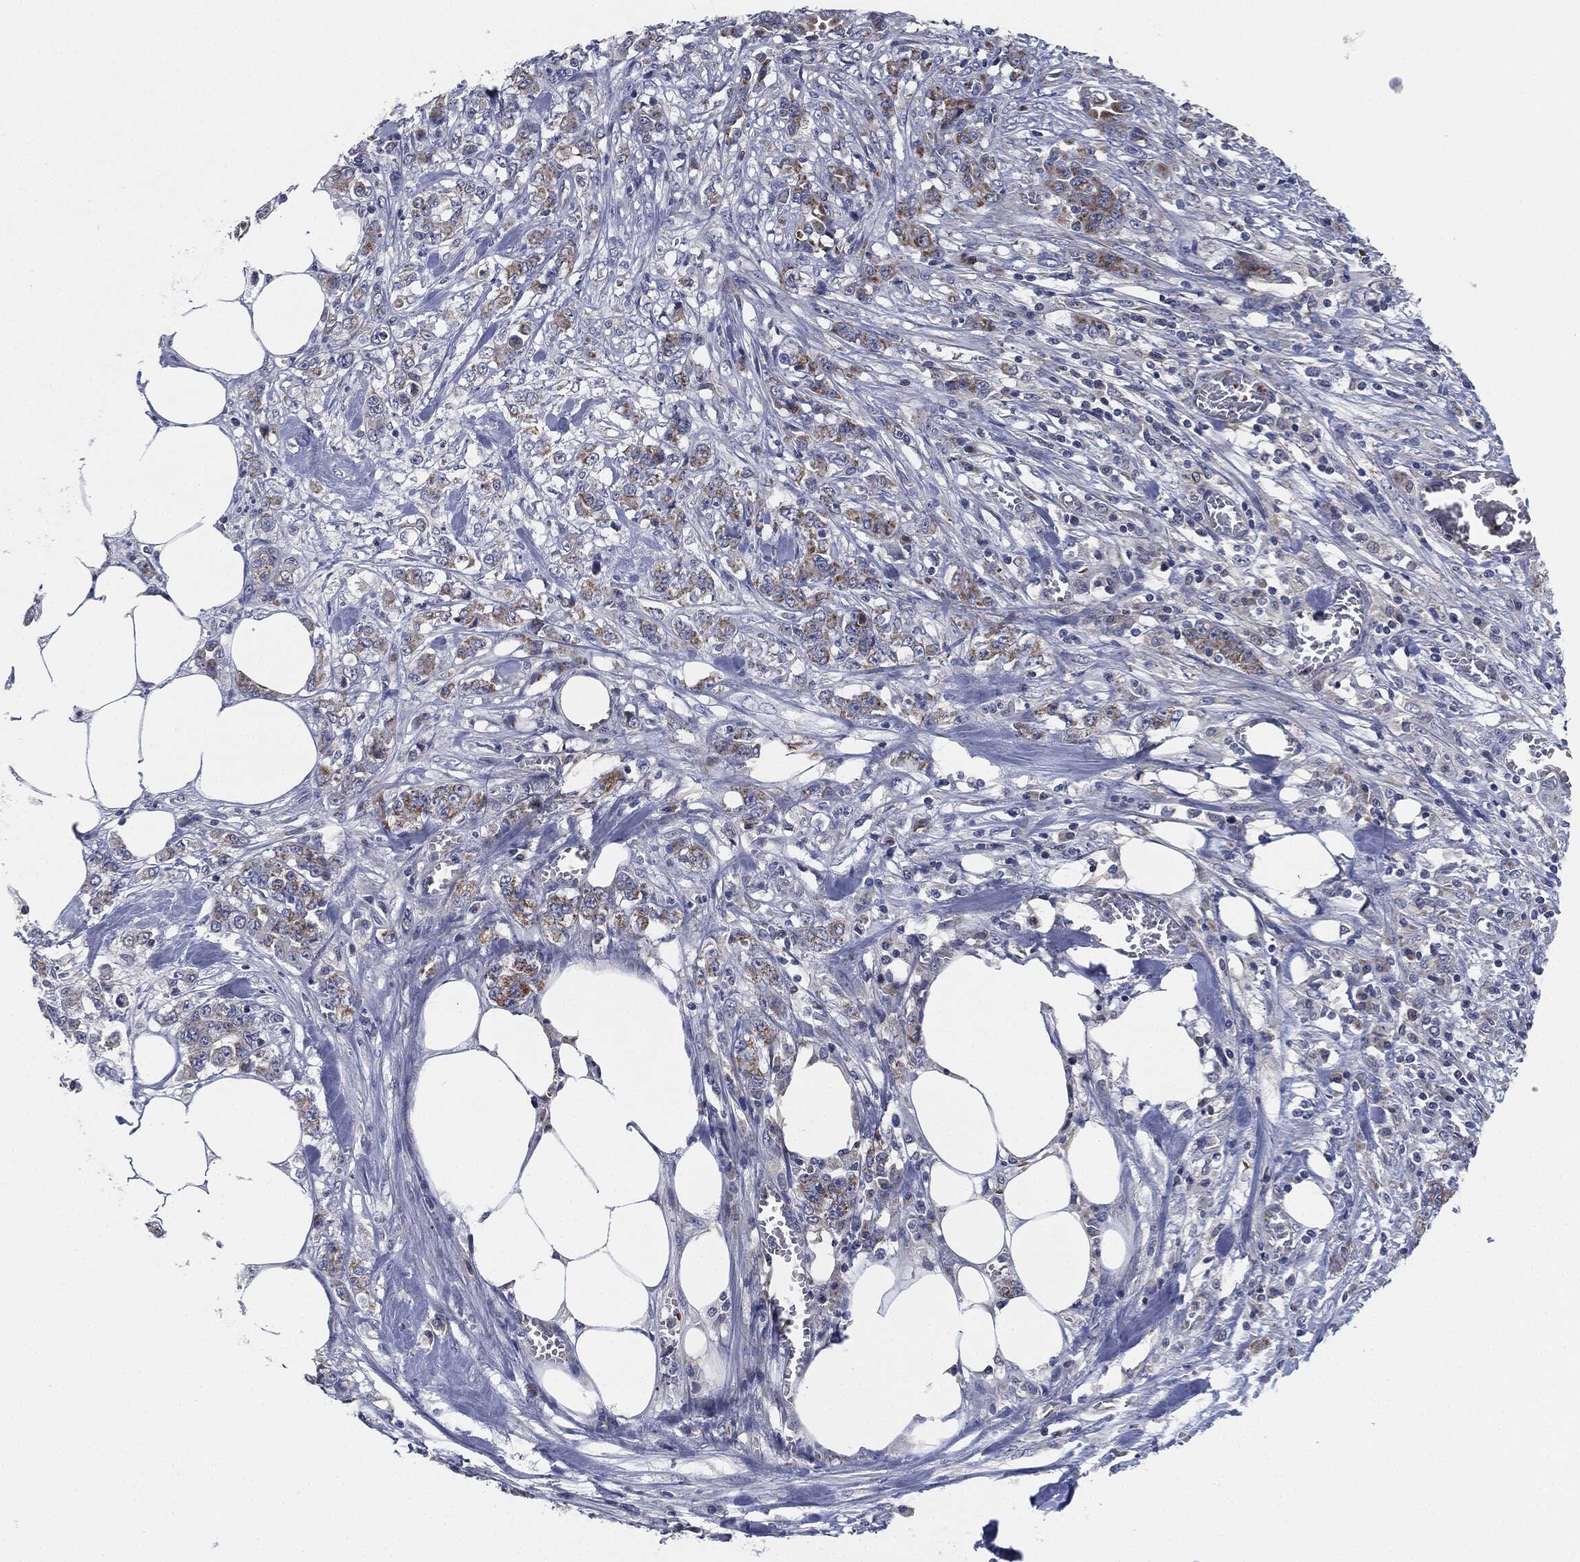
{"staining": {"intensity": "moderate", "quantity": "25%-75%", "location": "cytoplasmic/membranous"}, "tissue": "colorectal cancer", "cell_type": "Tumor cells", "image_type": "cancer", "snomed": [{"axis": "morphology", "description": "Adenocarcinoma, NOS"}, {"axis": "topography", "description": "Colon"}], "caption": "A brown stain shows moderate cytoplasmic/membranous expression of a protein in human adenocarcinoma (colorectal) tumor cells.", "gene": "SIGLEC9", "patient": {"sex": "female", "age": 48}}